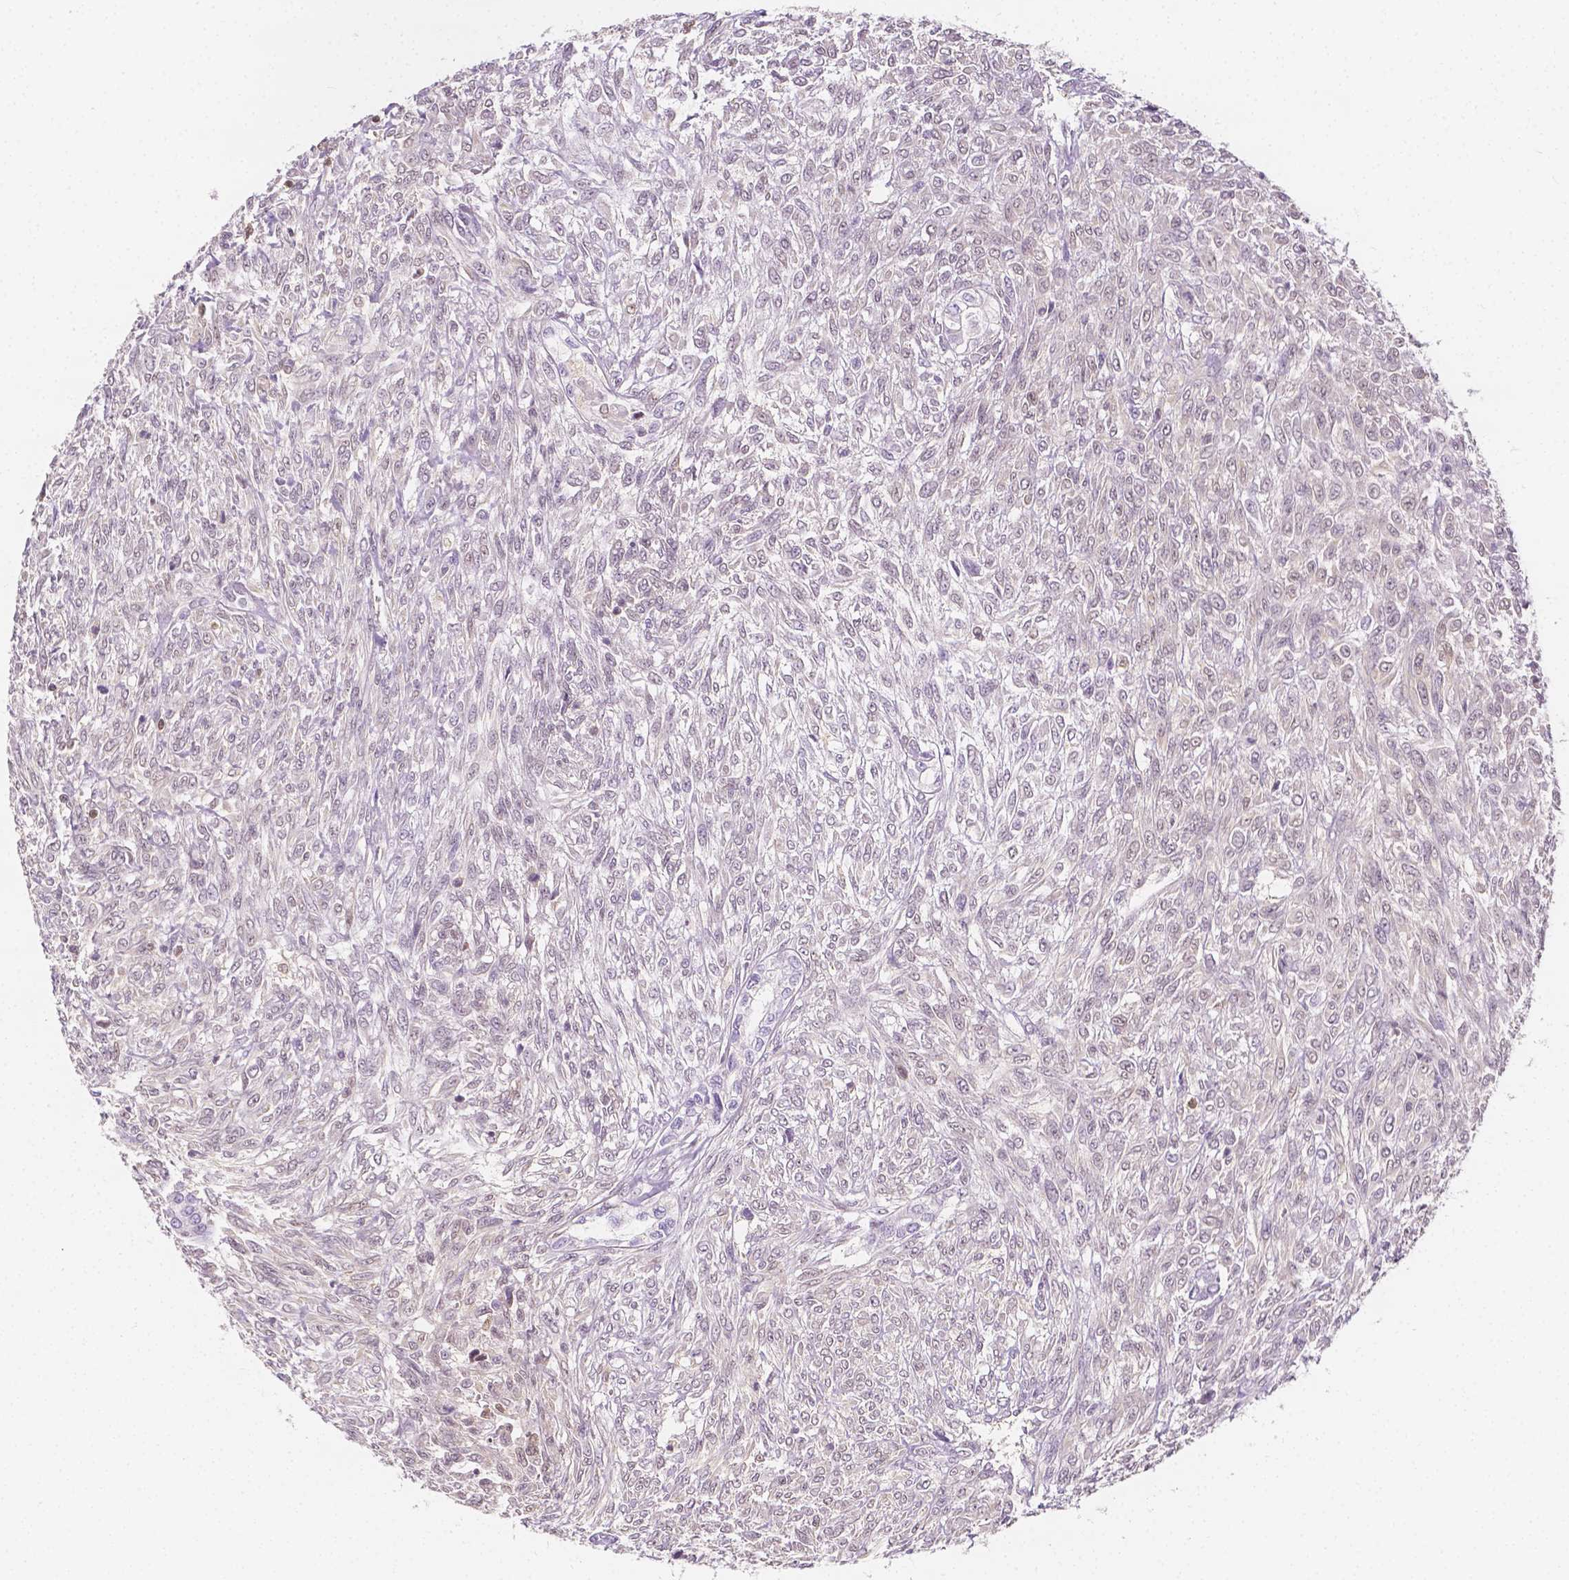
{"staining": {"intensity": "weak", "quantity": "<25%", "location": "nuclear"}, "tissue": "renal cancer", "cell_type": "Tumor cells", "image_type": "cancer", "snomed": [{"axis": "morphology", "description": "Adenocarcinoma, NOS"}, {"axis": "topography", "description": "Kidney"}], "caption": "This is an immunohistochemistry image of human renal cancer. There is no staining in tumor cells.", "gene": "SGTB", "patient": {"sex": "male", "age": 58}}